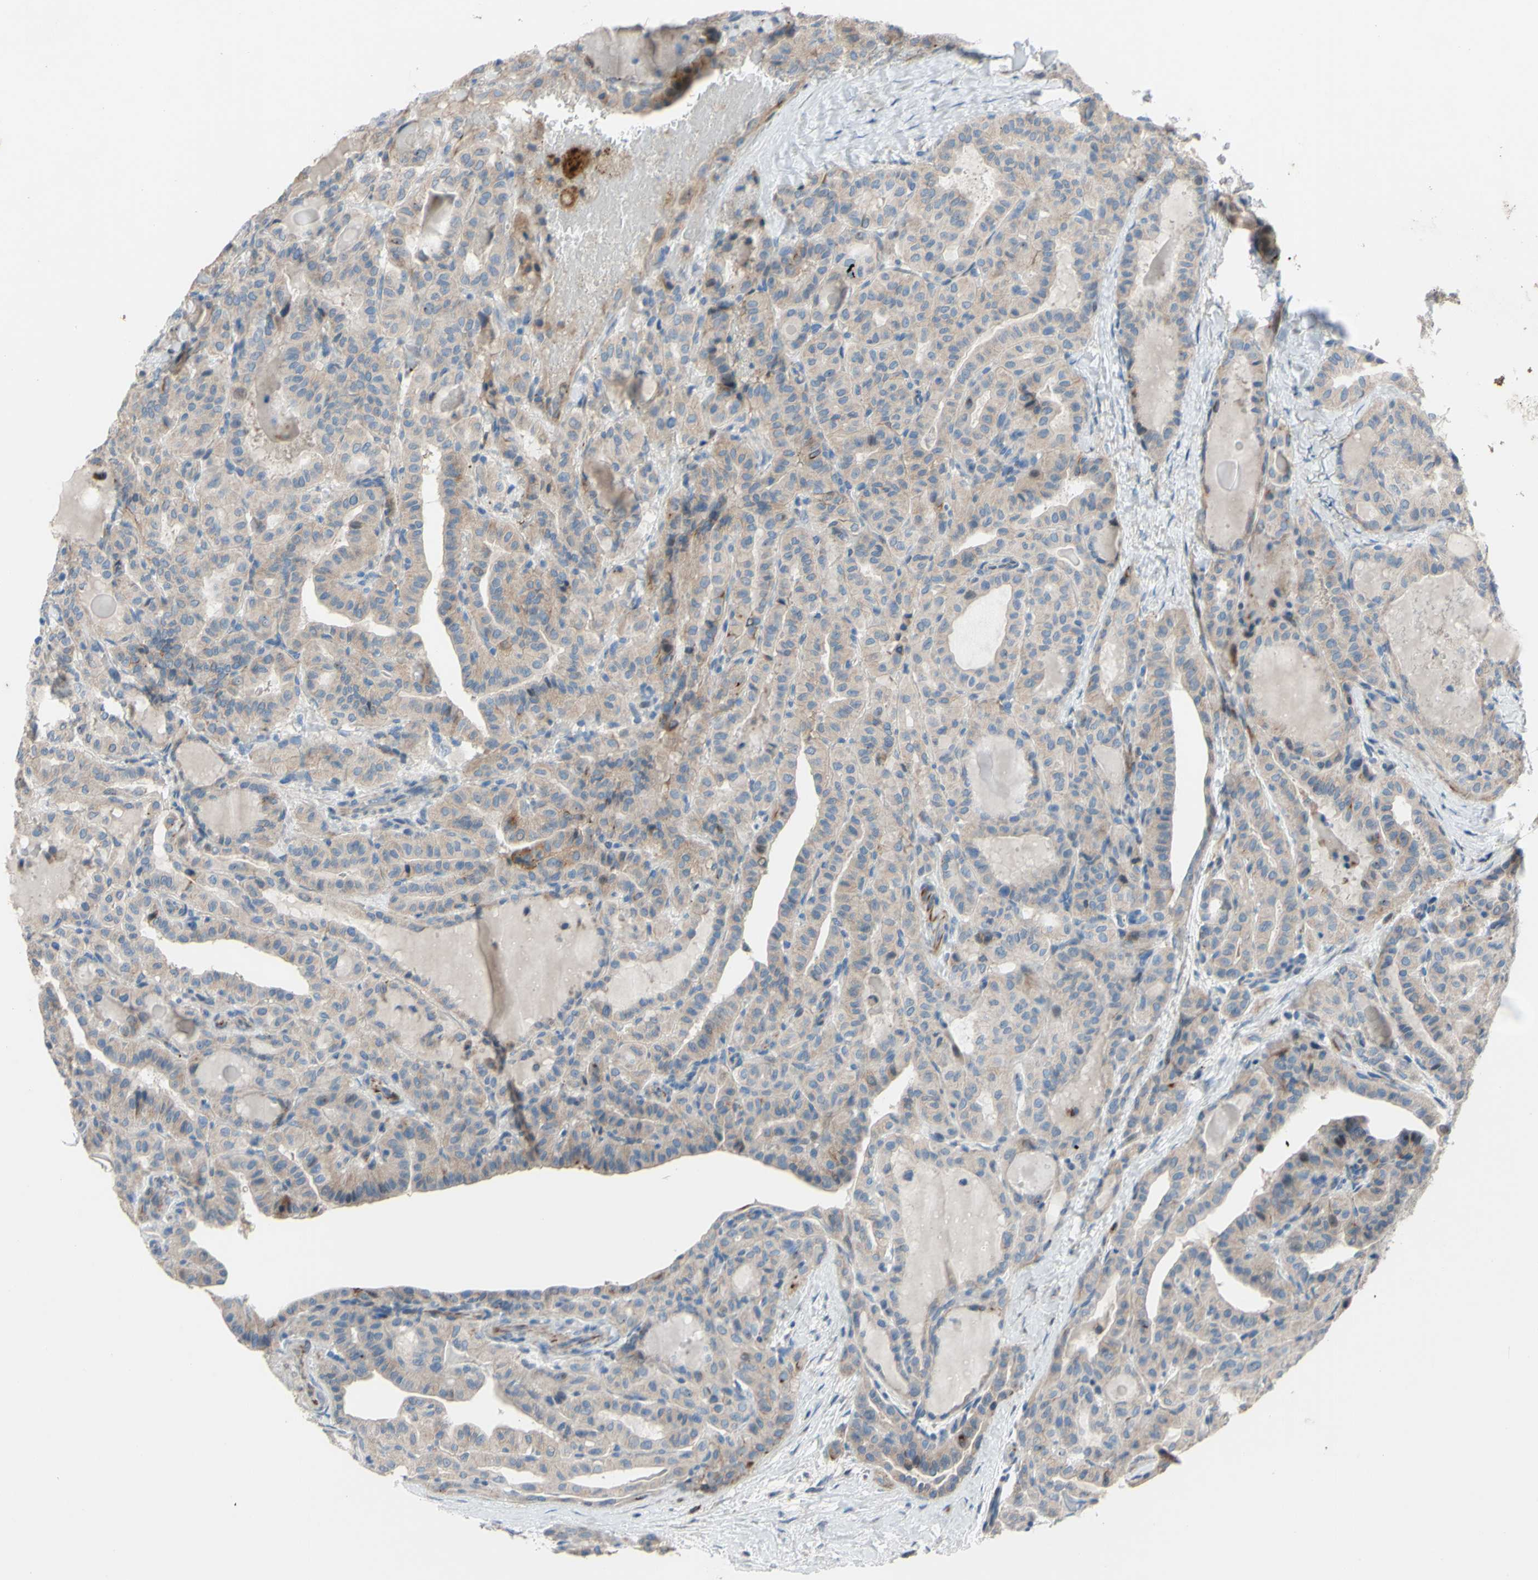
{"staining": {"intensity": "weak", "quantity": ">75%", "location": "cytoplasmic/membranous"}, "tissue": "thyroid cancer", "cell_type": "Tumor cells", "image_type": "cancer", "snomed": [{"axis": "morphology", "description": "Papillary adenocarcinoma, NOS"}, {"axis": "topography", "description": "Thyroid gland"}], "caption": "A low amount of weak cytoplasmic/membranous staining is appreciated in approximately >75% of tumor cells in thyroid papillary adenocarcinoma tissue.", "gene": "CDCP1", "patient": {"sex": "male", "age": 77}}